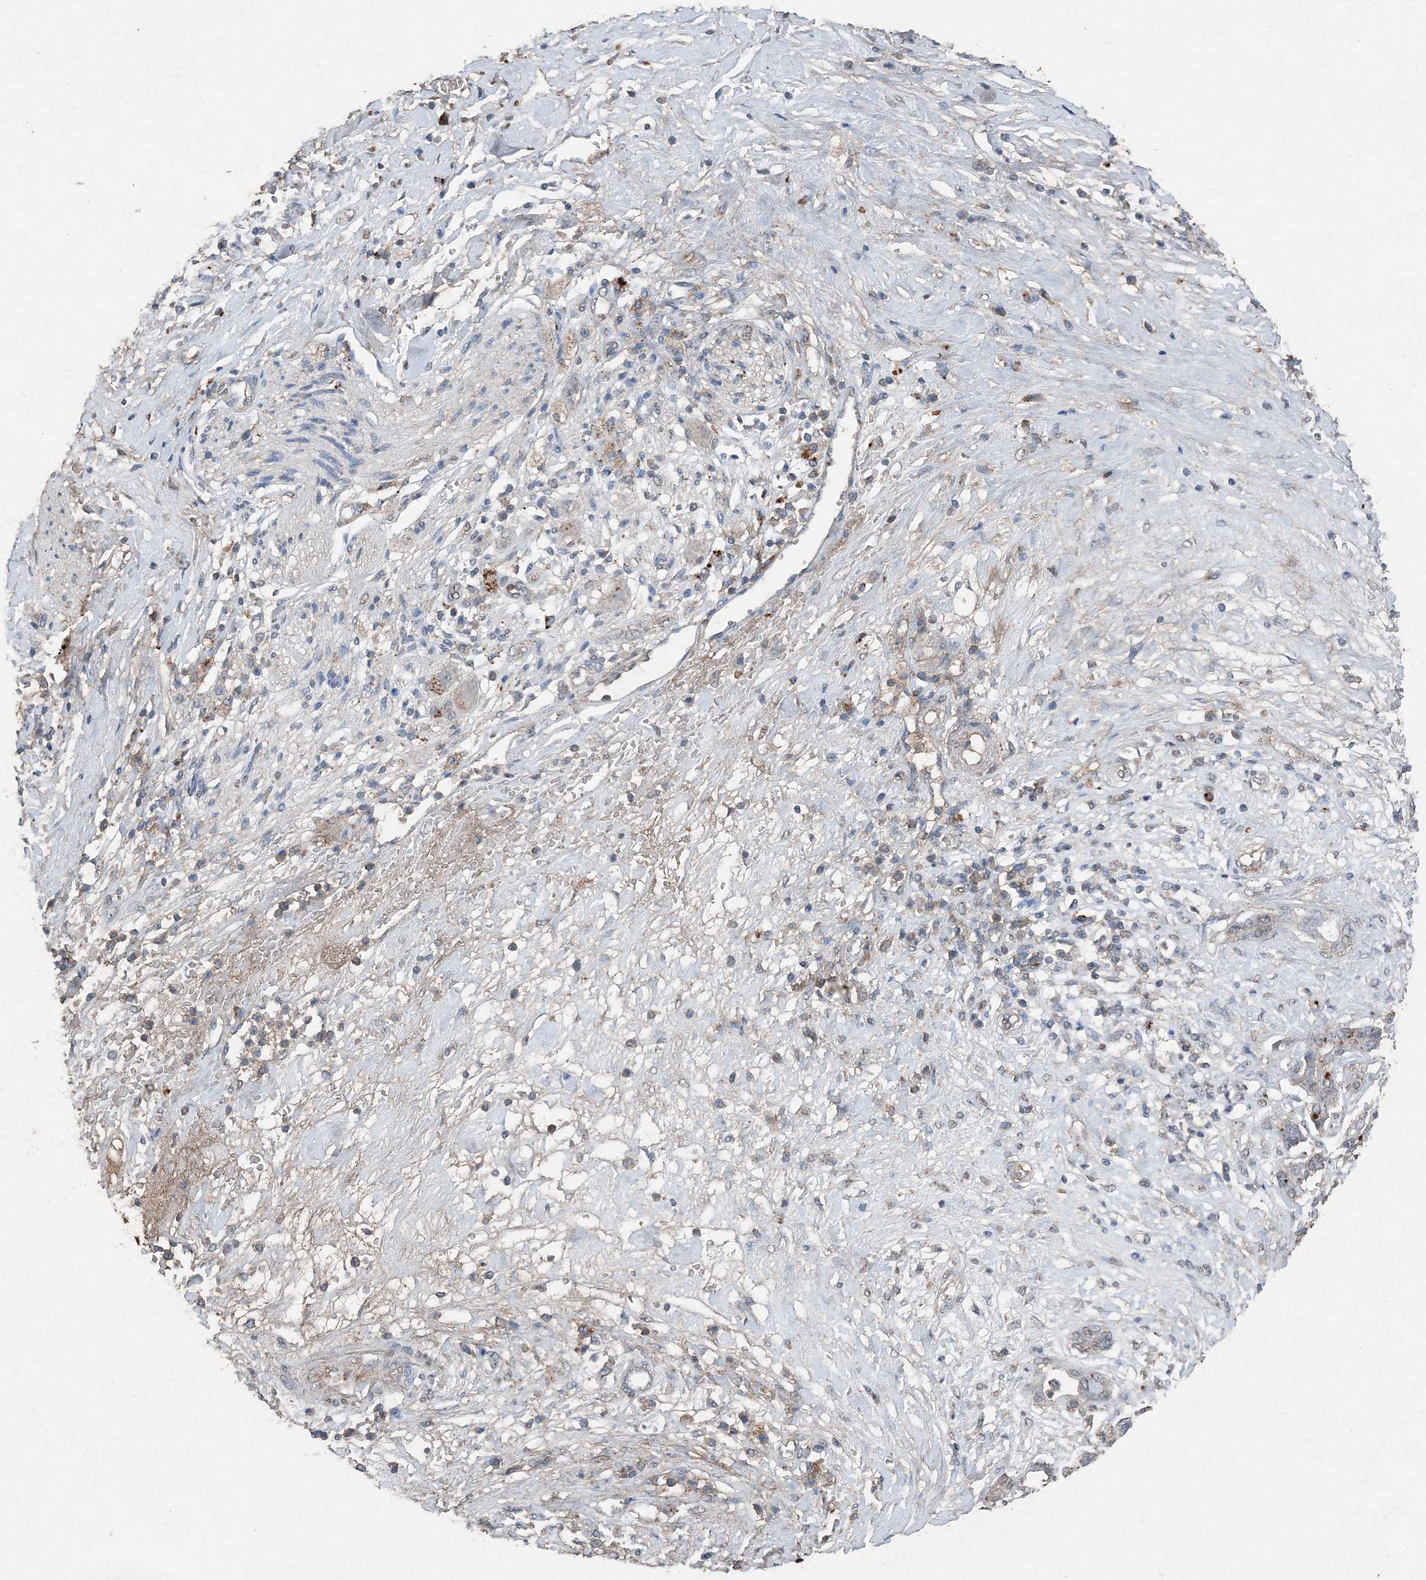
{"staining": {"intensity": "moderate", "quantity": "<25%", "location": "cytoplasmic/membranous"}, "tissue": "pancreatic cancer", "cell_type": "Tumor cells", "image_type": "cancer", "snomed": [{"axis": "morphology", "description": "Adenocarcinoma, NOS"}, {"axis": "topography", "description": "Pancreas"}], "caption": "Moderate cytoplasmic/membranous expression for a protein is seen in approximately <25% of tumor cells of pancreatic cancer (adenocarcinoma) using immunohistochemistry (IHC).", "gene": "FCN3", "patient": {"sex": "female", "age": 56}}